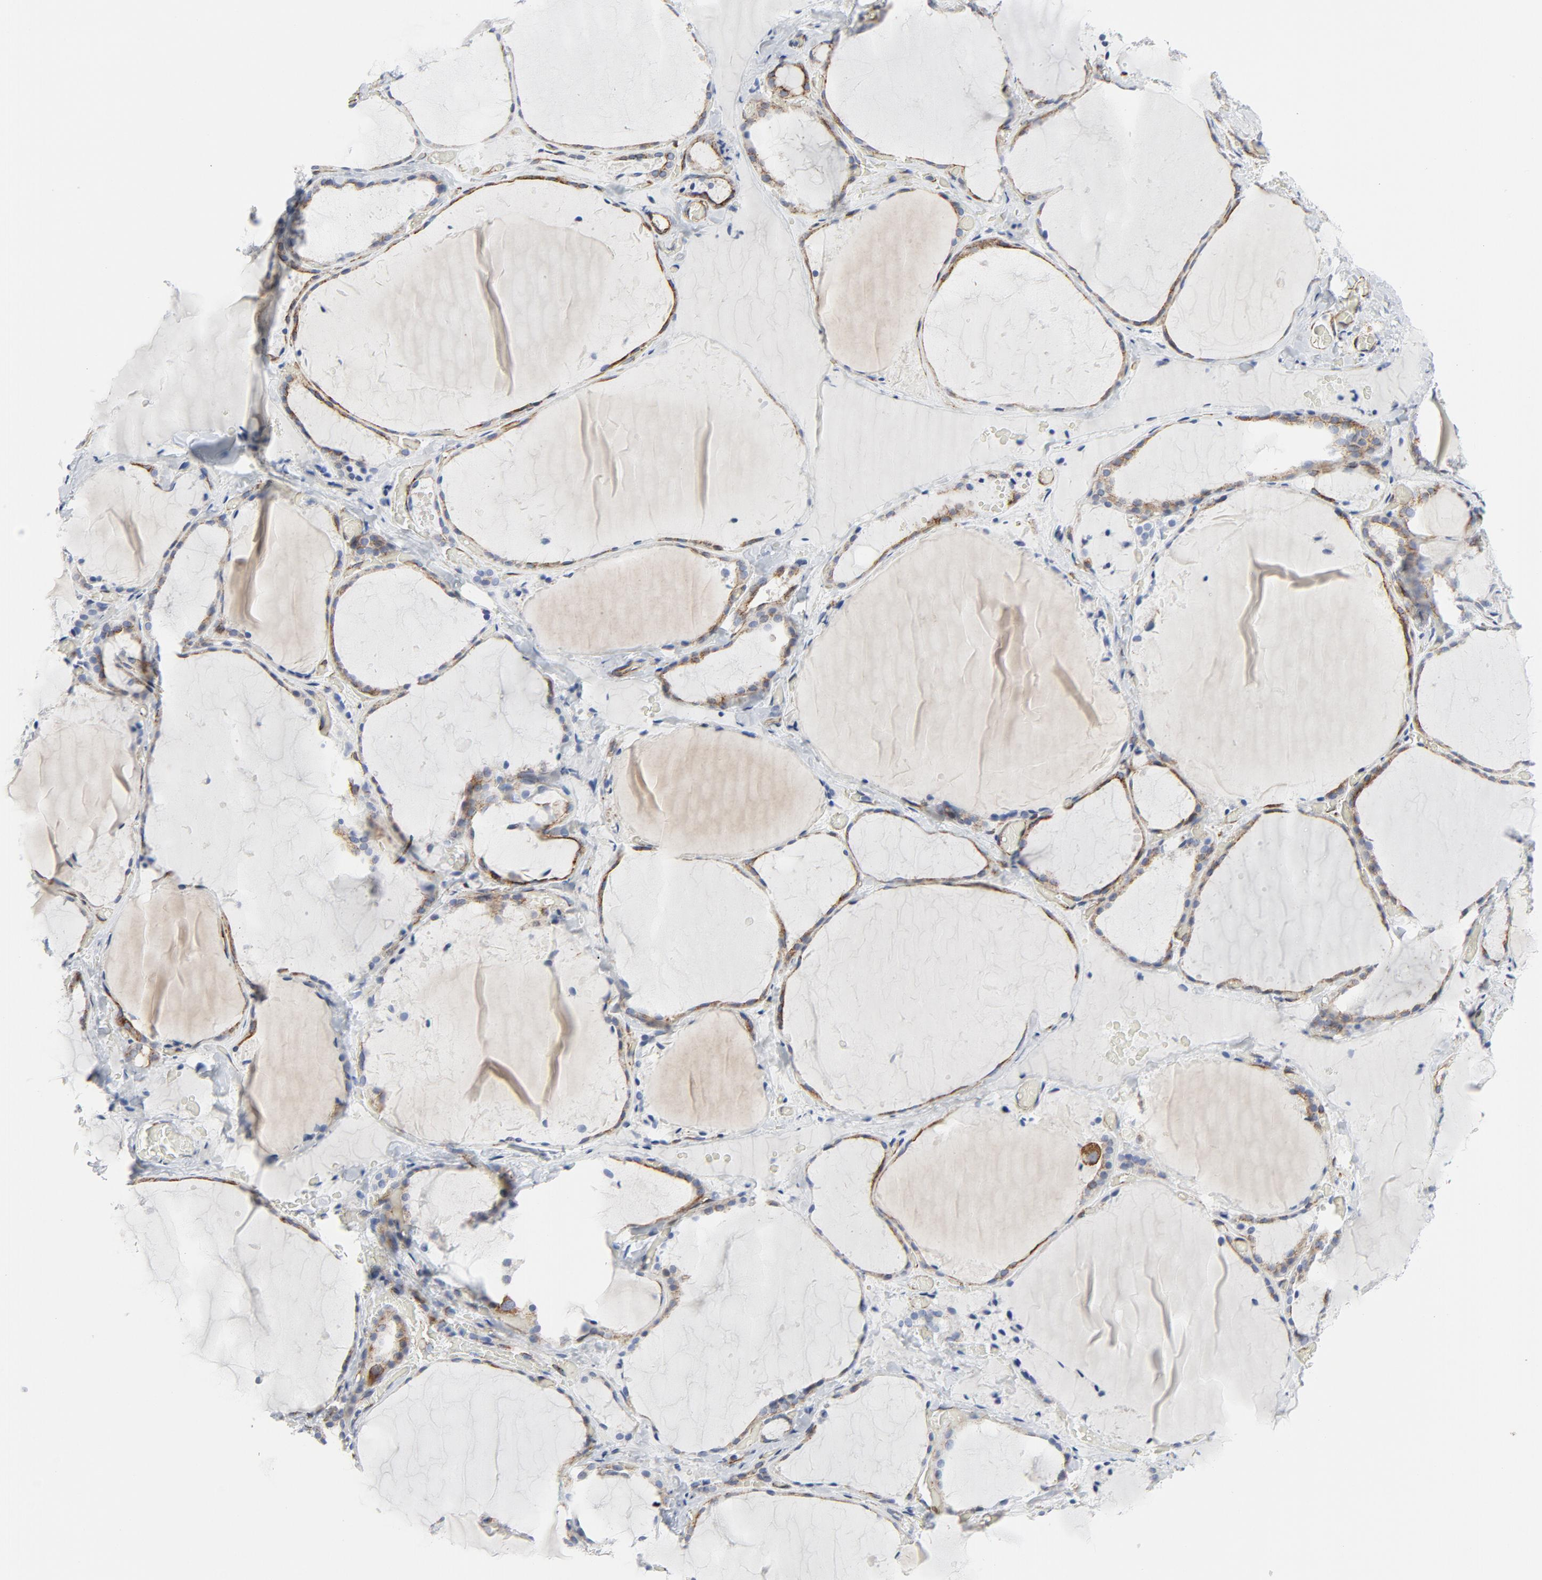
{"staining": {"intensity": "moderate", "quantity": "25%-75%", "location": "cytoplasmic/membranous"}, "tissue": "thyroid gland", "cell_type": "Glandular cells", "image_type": "normal", "snomed": [{"axis": "morphology", "description": "Normal tissue, NOS"}, {"axis": "topography", "description": "Thyroid gland"}], "caption": "Immunohistochemistry staining of normal thyroid gland, which reveals medium levels of moderate cytoplasmic/membranous positivity in about 25%-75% of glandular cells indicating moderate cytoplasmic/membranous protein expression. The staining was performed using DAB (3,3'-diaminobenzidine) (brown) for protein detection and nuclei were counterstained in hematoxylin (blue).", "gene": "TUBB1", "patient": {"sex": "female", "age": 22}}